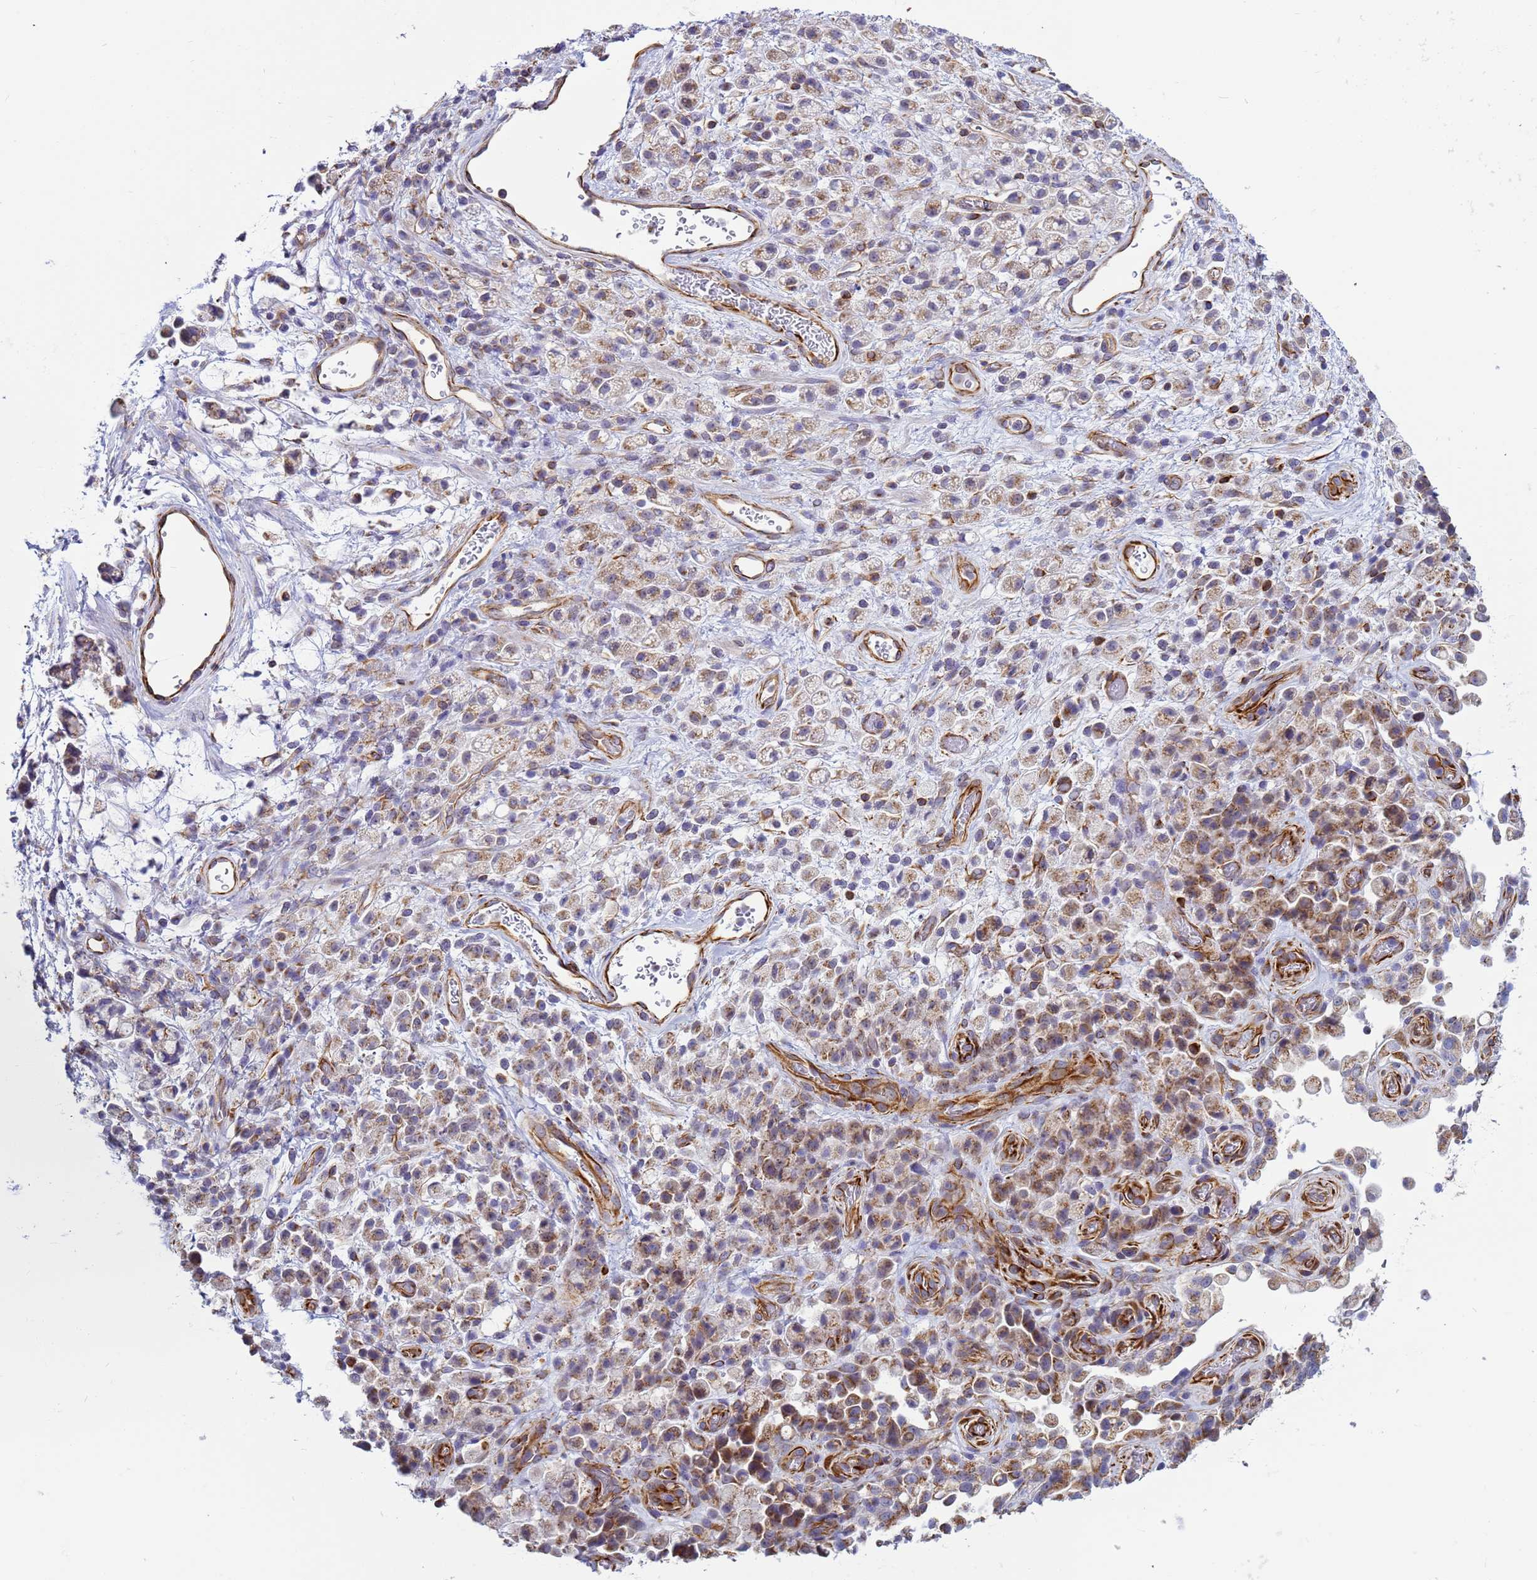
{"staining": {"intensity": "moderate", "quantity": "25%-75%", "location": "cytoplasmic/membranous"}, "tissue": "stomach cancer", "cell_type": "Tumor cells", "image_type": "cancer", "snomed": [{"axis": "morphology", "description": "Adenocarcinoma, NOS"}, {"axis": "topography", "description": "Stomach"}], "caption": "An immunohistochemistry (IHC) micrograph of tumor tissue is shown. Protein staining in brown highlights moderate cytoplasmic/membranous positivity in stomach adenocarcinoma within tumor cells.", "gene": "UBXN2B", "patient": {"sex": "female", "age": 60}}